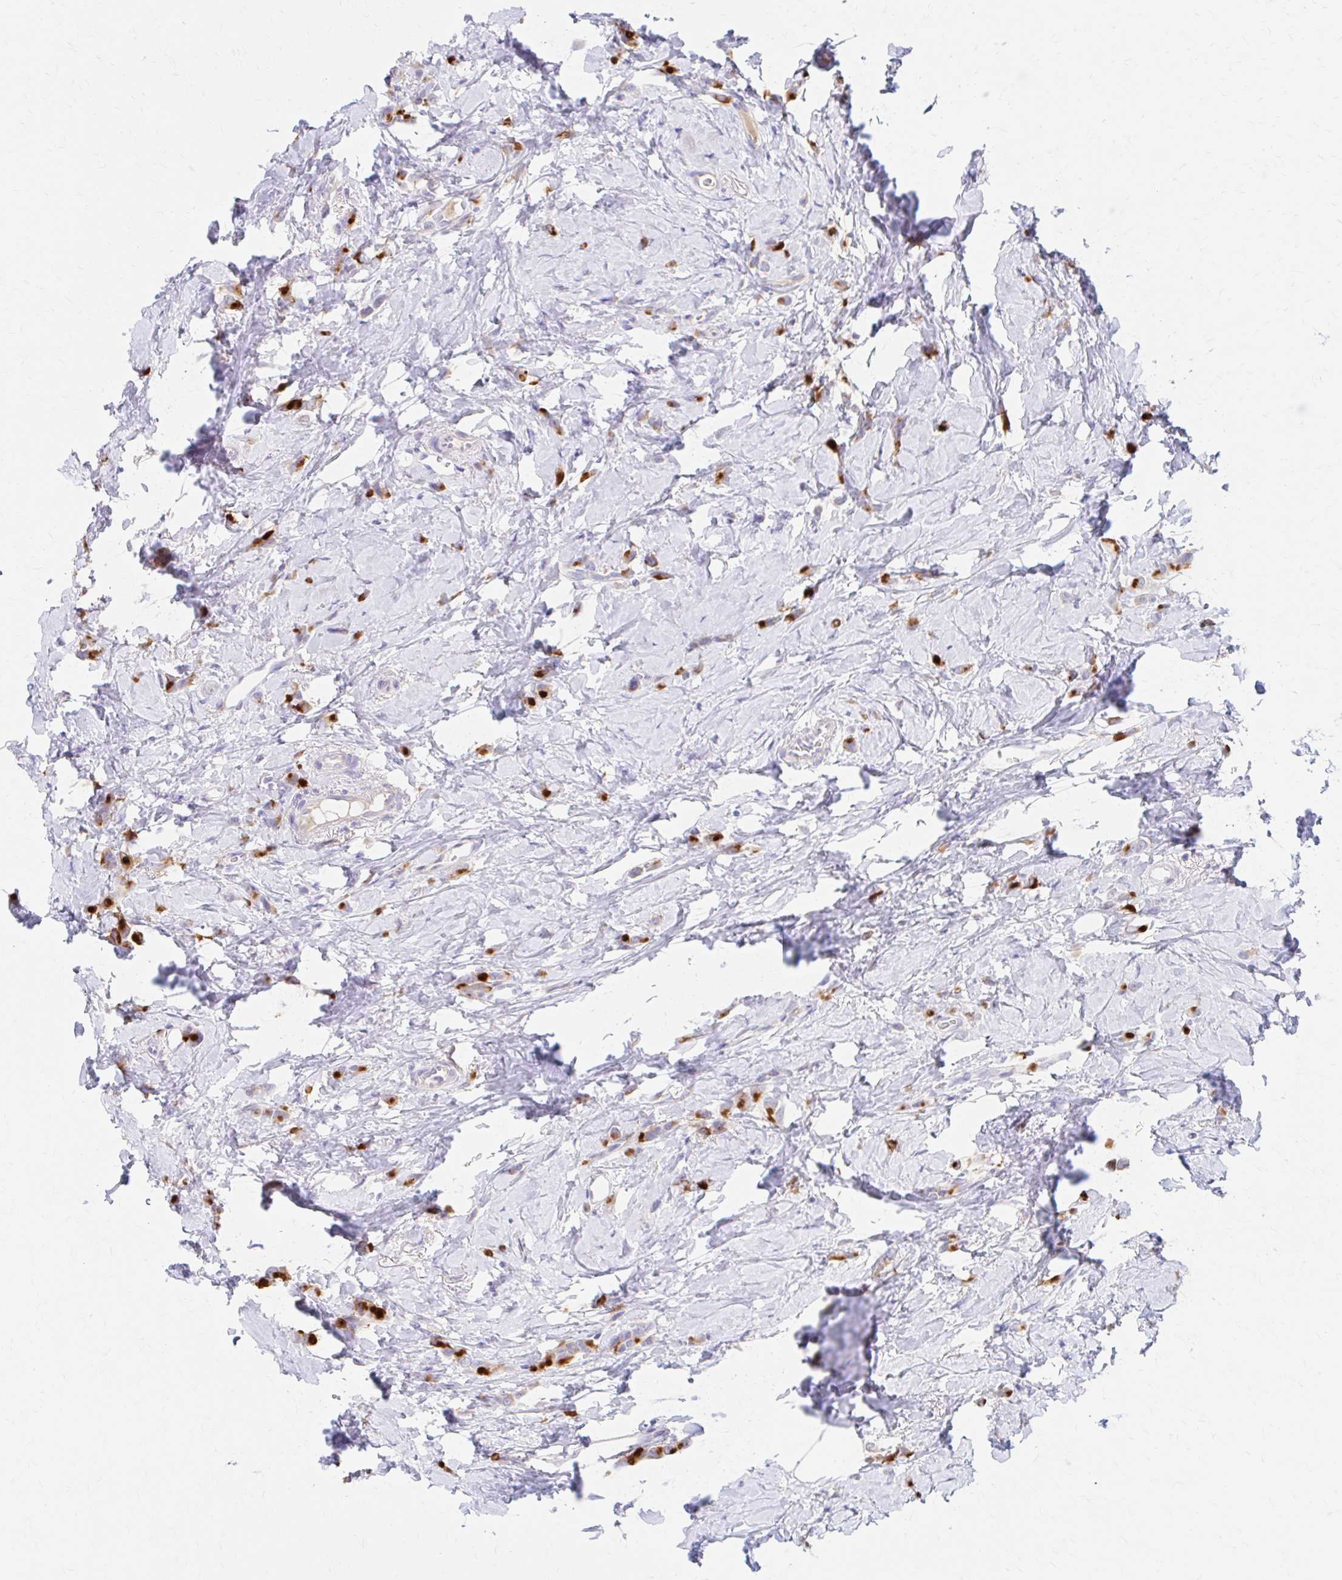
{"staining": {"intensity": "strong", "quantity": ">75%", "location": "cytoplasmic/membranous"}, "tissue": "breast cancer", "cell_type": "Tumor cells", "image_type": "cancer", "snomed": [{"axis": "morphology", "description": "Lobular carcinoma"}, {"axis": "topography", "description": "Breast"}], "caption": "Breast lobular carcinoma was stained to show a protein in brown. There is high levels of strong cytoplasmic/membranous staining in approximately >75% of tumor cells.", "gene": "AZGP1", "patient": {"sex": "female", "age": 66}}